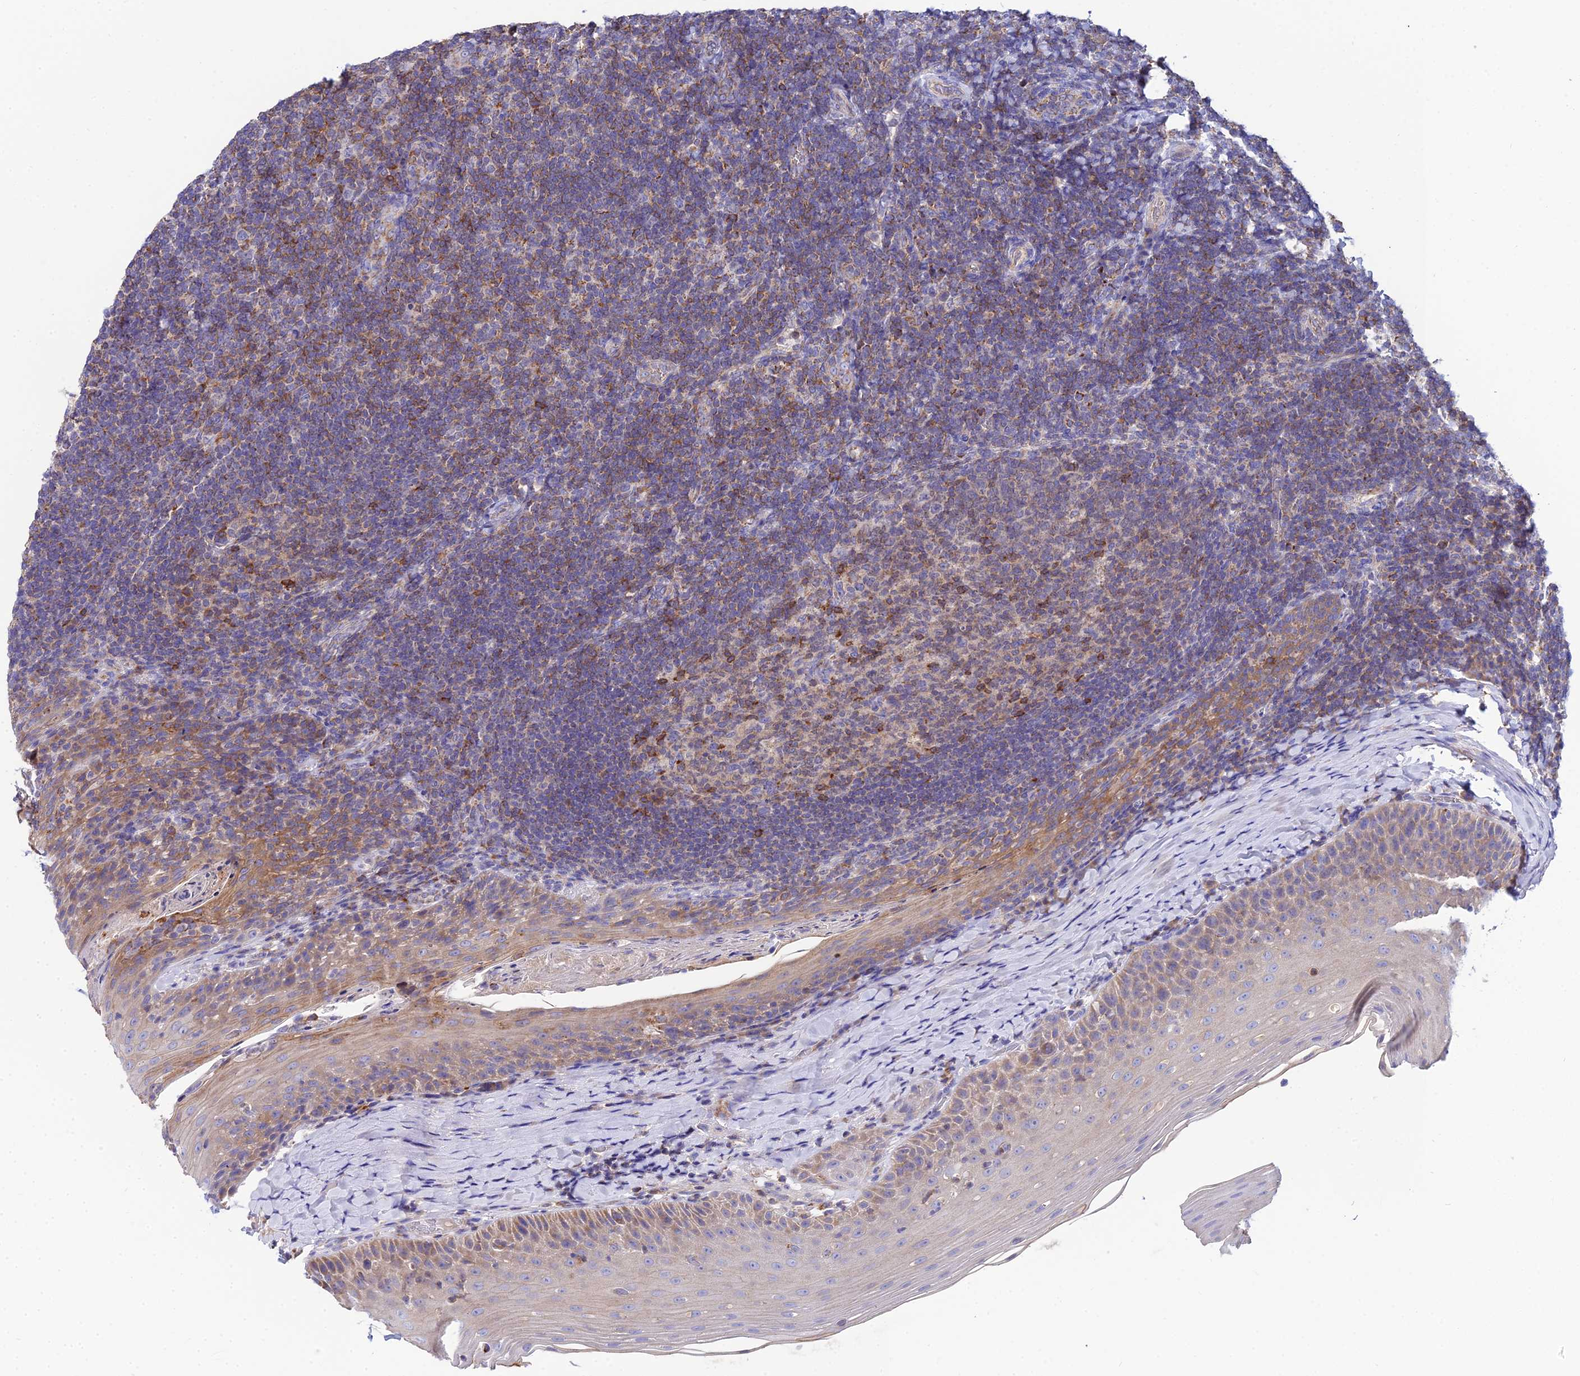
{"staining": {"intensity": "moderate", "quantity": "<25%", "location": "cytoplasmic/membranous"}, "tissue": "tonsil", "cell_type": "Germinal center cells", "image_type": "normal", "snomed": [{"axis": "morphology", "description": "Normal tissue, NOS"}, {"axis": "topography", "description": "Tonsil"}], "caption": "Protein staining of unremarkable tonsil demonstrates moderate cytoplasmic/membranous expression in approximately <25% of germinal center cells.", "gene": "NIPSNAP3A", "patient": {"sex": "female", "age": 10}}